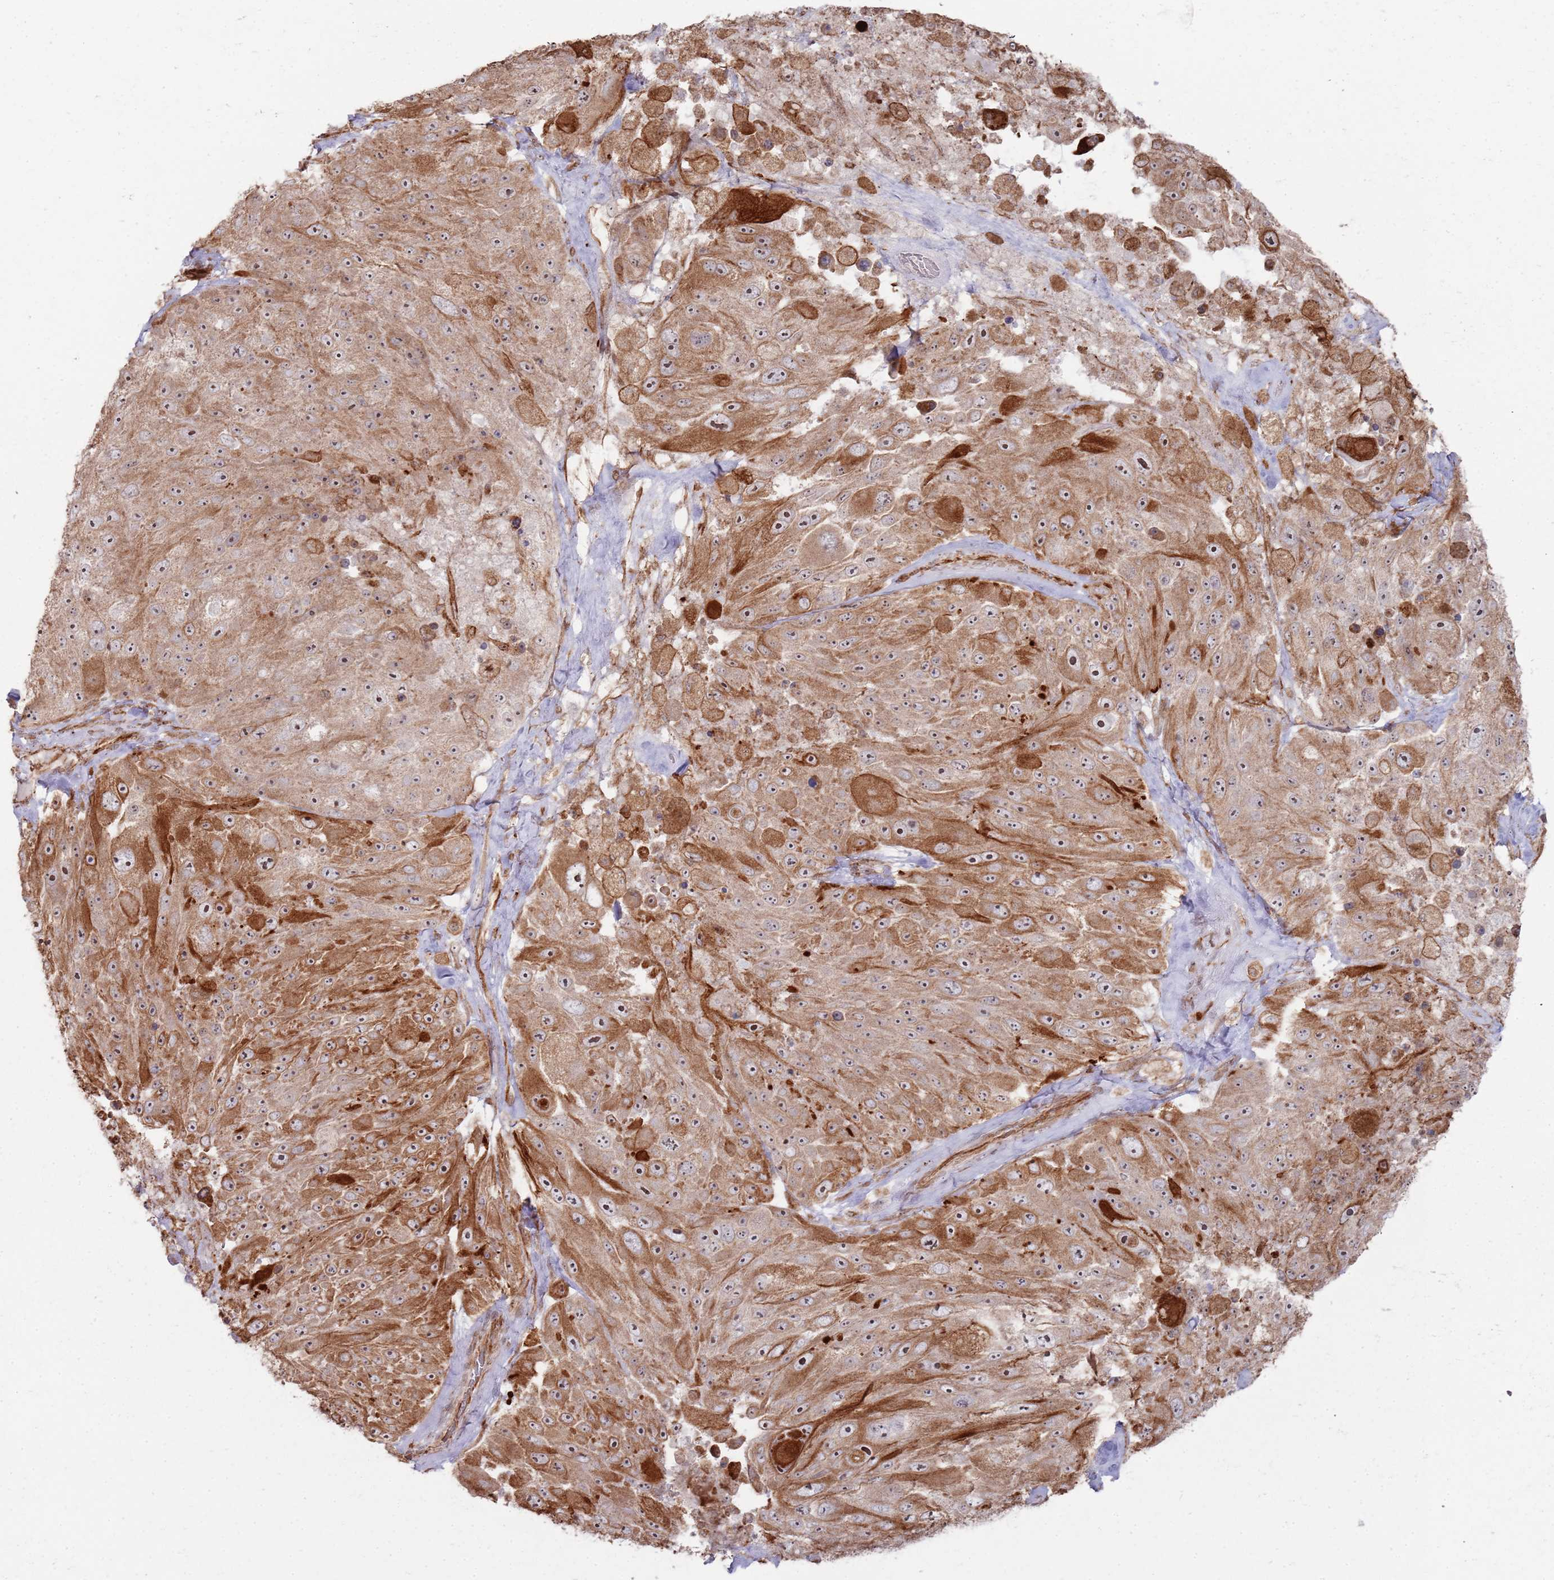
{"staining": {"intensity": "moderate", "quantity": ">75%", "location": "cytoplasmic/membranous,nuclear"}, "tissue": "melanoma", "cell_type": "Tumor cells", "image_type": "cancer", "snomed": [{"axis": "morphology", "description": "Malignant melanoma, Metastatic site"}, {"axis": "topography", "description": "Lymph node"}], "caption": "Immunohistochemical staining of malignant melanoma (metastatic site) shows moderate cytoplasmic/membranous and nuclear protein staining in approximately >75% of tumor cells.", "gene": "PHF21A", "patient": {"sex": "male", "age": 62}}